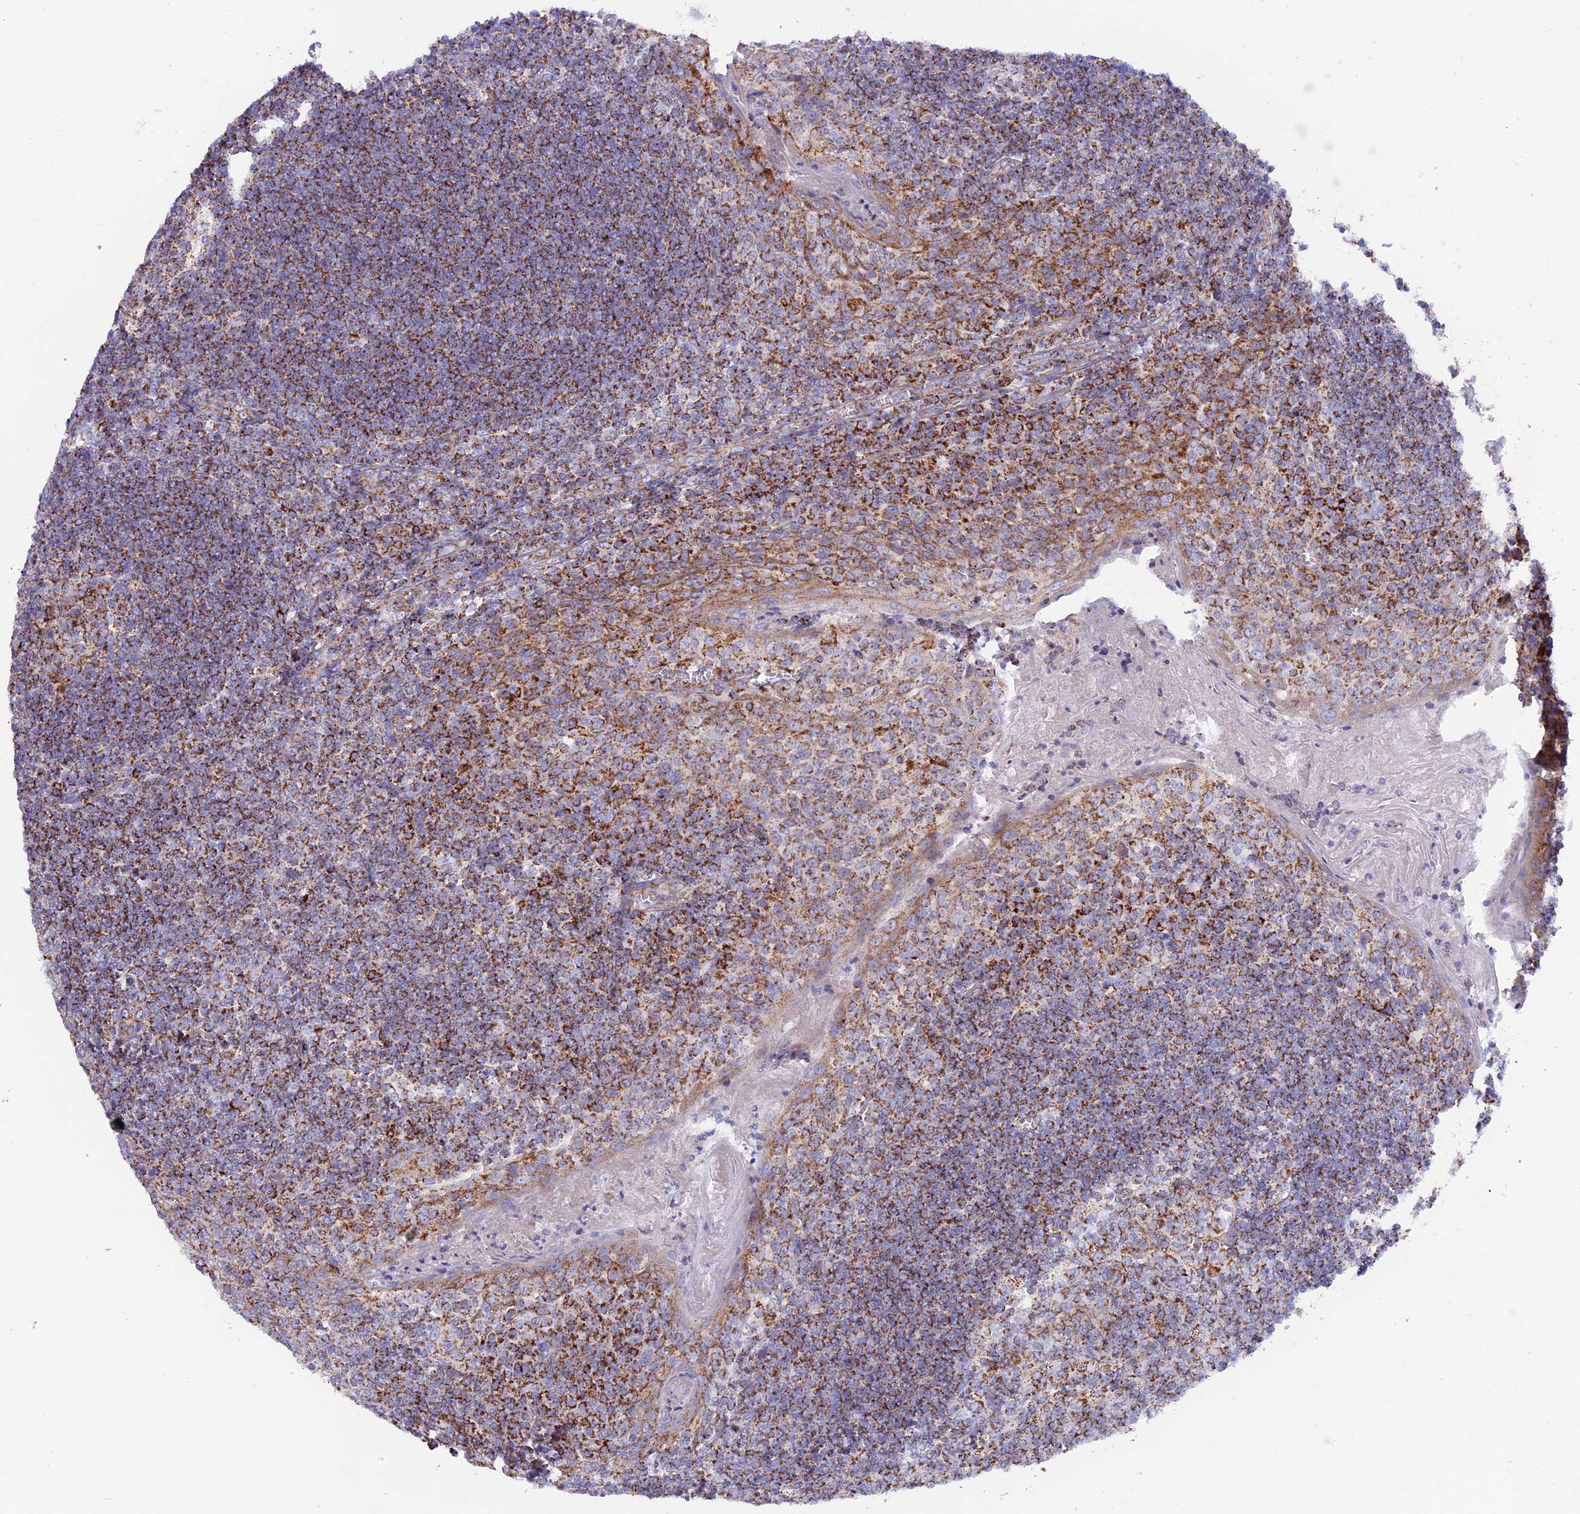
{"staining": {"intensity": "strong", "quantity": ">75%", "location": "cytoplasmic/membranous"}, "tissue": "tonsil", "cell_type": "Germinal center cells", "image_type": "normal", "snomed": [{"axis": "morphology", "description": "Normal tissue, NOS"}, {"axis": "topography", "description": "Tonsil"}], "caption": "Protein staining of normal tonsil demonstrates strong cytoplasmic/membranous positivity in about >75% of germinal center cells.", "gene": "GCDH", "patient": {"sex": "male", "age": 27}}